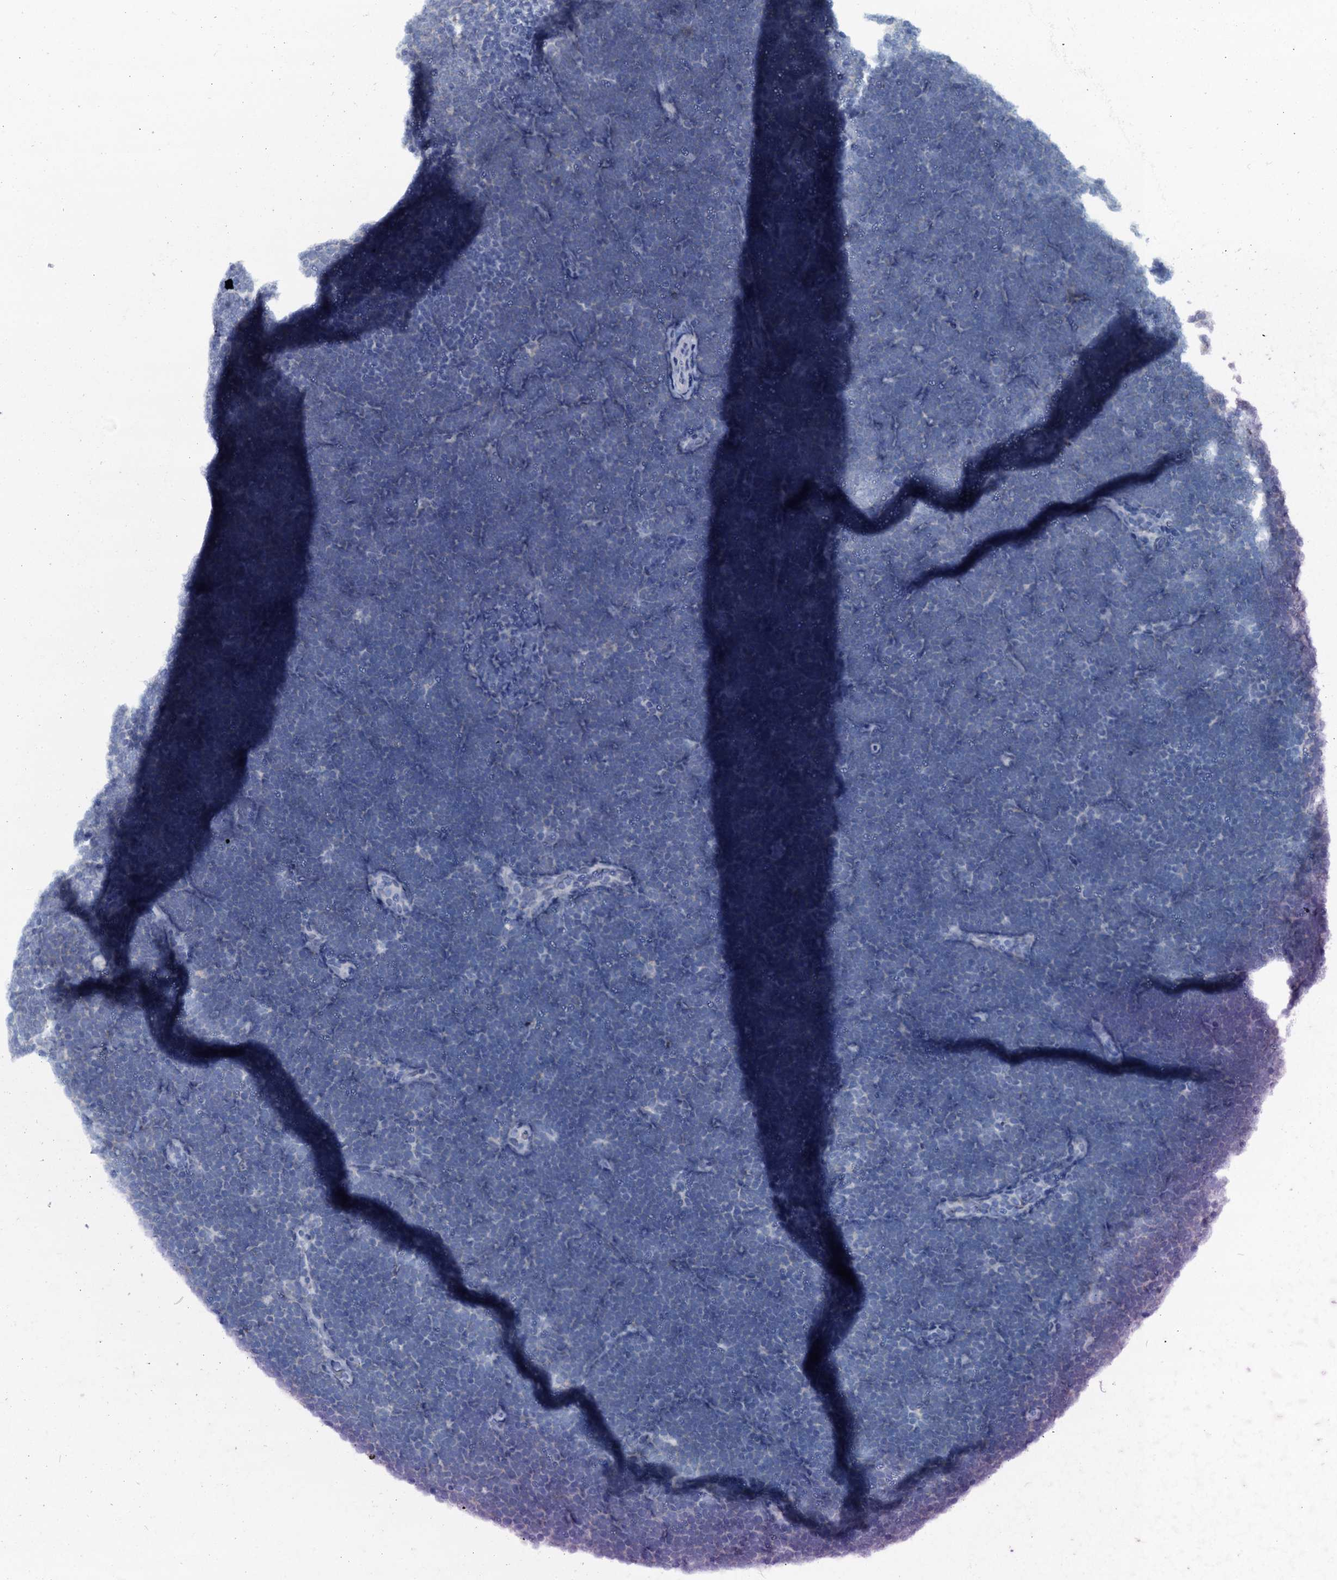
{"staining": {"intensity": "negative", "quantity": "none", "location": "none"}, "tissue": "lymphoma", "cell_type": "Tumor cells", "image_type": "cancer", "snomed": [{"axis": "morphology", "description": "Malignant lymphoma, non-Hodgkin's type, High grade"}, {"axis": "topography", "description": "Lymph node"}], "caption": "Tumor cells are negative for brown protein staining in lymphoma. (Brightfield microscopy of DAB IHC at high magnification).", "gene": "SLC4A7", "patient": {"sex": "male", "age": 13}}